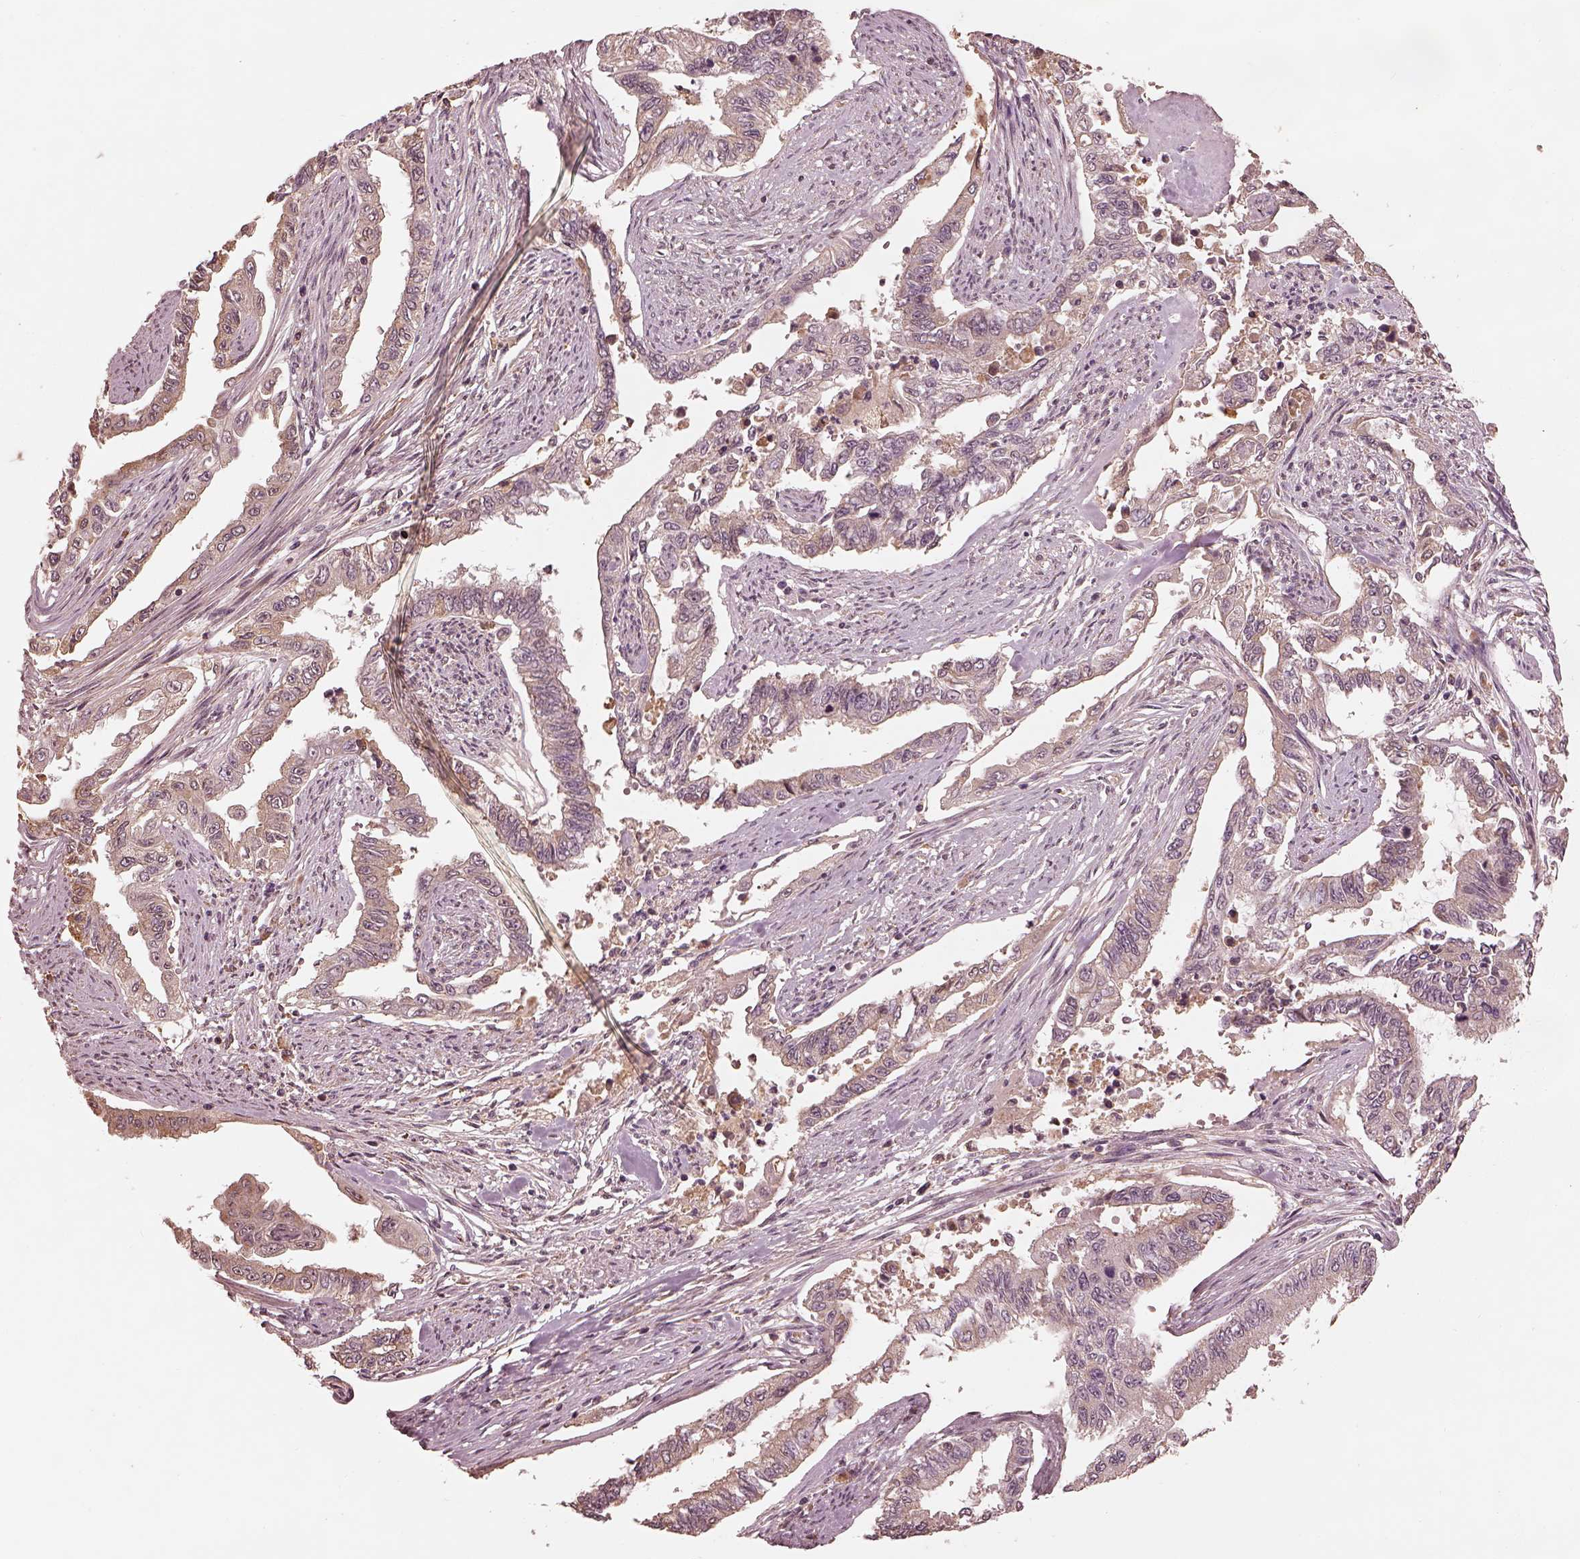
{"staining": {"intensity": "negative", "quantity": "none", "location": "none"}, "tissue": "endometrial cancer", "cell_type": "Tumor cells", "image_type": "cancer", "snomed": [{"axis": "morphology", "description": "Adenocarcinoma, NOS"}, {"axis": "topography", "description": "Uterus"}], "caption": "Immunohistochemical staining of human endometrial cancer (adenocarcinoma) reveals no significant positivity in tumor cells. (Immunohistochemistry, brightfield microscopy, high magnification).", "gene": "CALR3", "patient": {"sex": "female", "age": 59}}